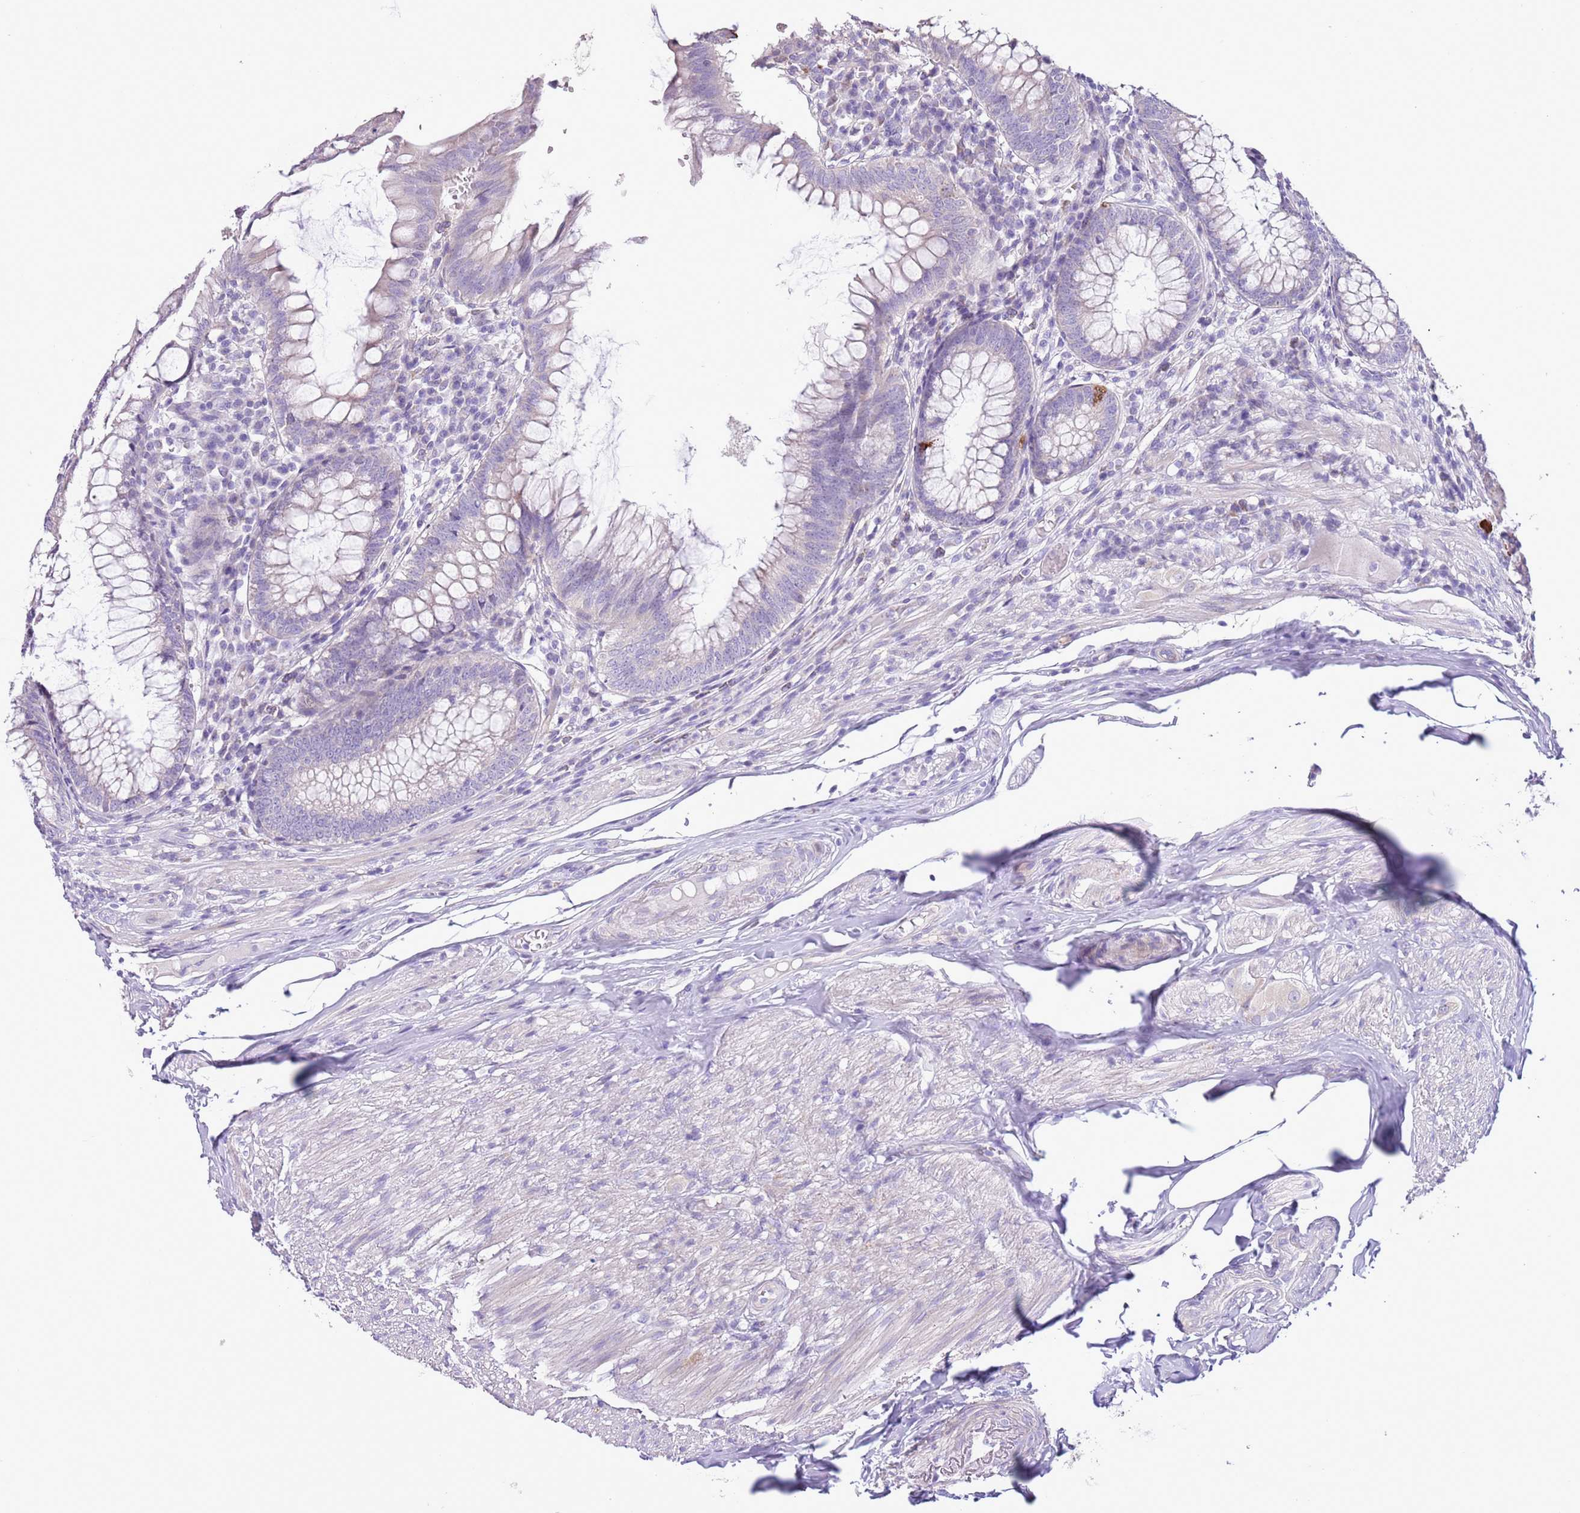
{"staining": {"intensity": "negative", "quantity": "none", "location": "none"}, "tissue": "appendix", "cell_type": "Glandular cells", "image_type": "normal", "snomed": [{"axis": "morphology", "description": "Normal tissue, NOS"}, {"axis": "topography", "description": "Appendix"}], "caption": "The histopathology image exhibits no staining of glandular cells in benign appendix. Nuclei are stained in blue.", "gene": "ZNF697", "patient": {"sex": "male", "age": 83}}